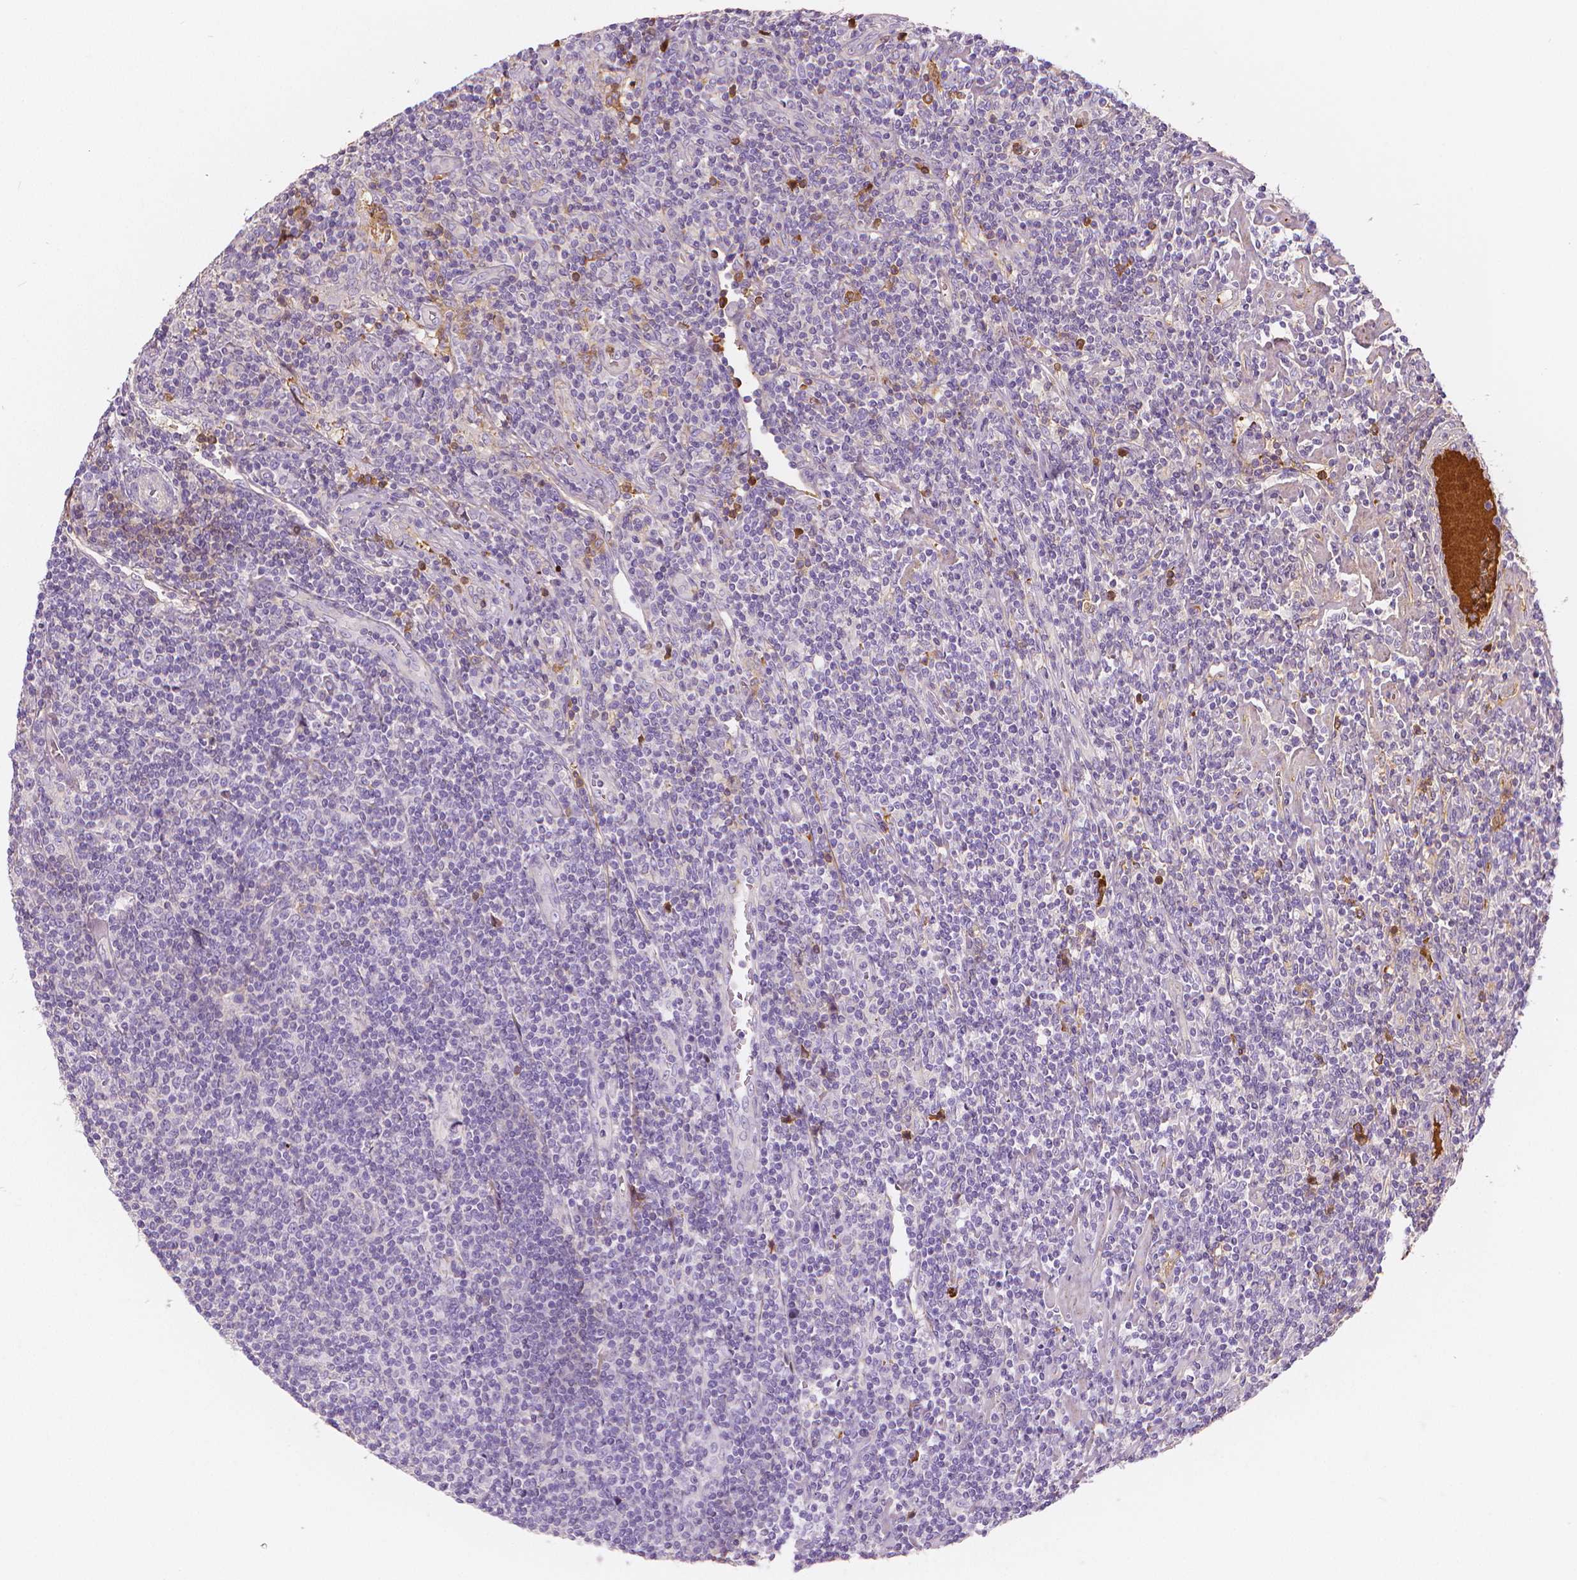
{"staining": {"intensity": "negative", "quantity": "none", "location": "none"}, "tissue": "lymphoma", "cell_type": "Tumor cells", "image_type": "cancer", "snomed": [{"axis": "morphology", "description": "Hodgkin's disease, NOS"}, {"axis": "topography", "description": "Lymph node"}], "caption": "Lymphoma stained for a protein using immunohistochemistry displays no expression tumor cells.", "gene": "APOA4", "patient": {"sex": "male", "age": 40}}